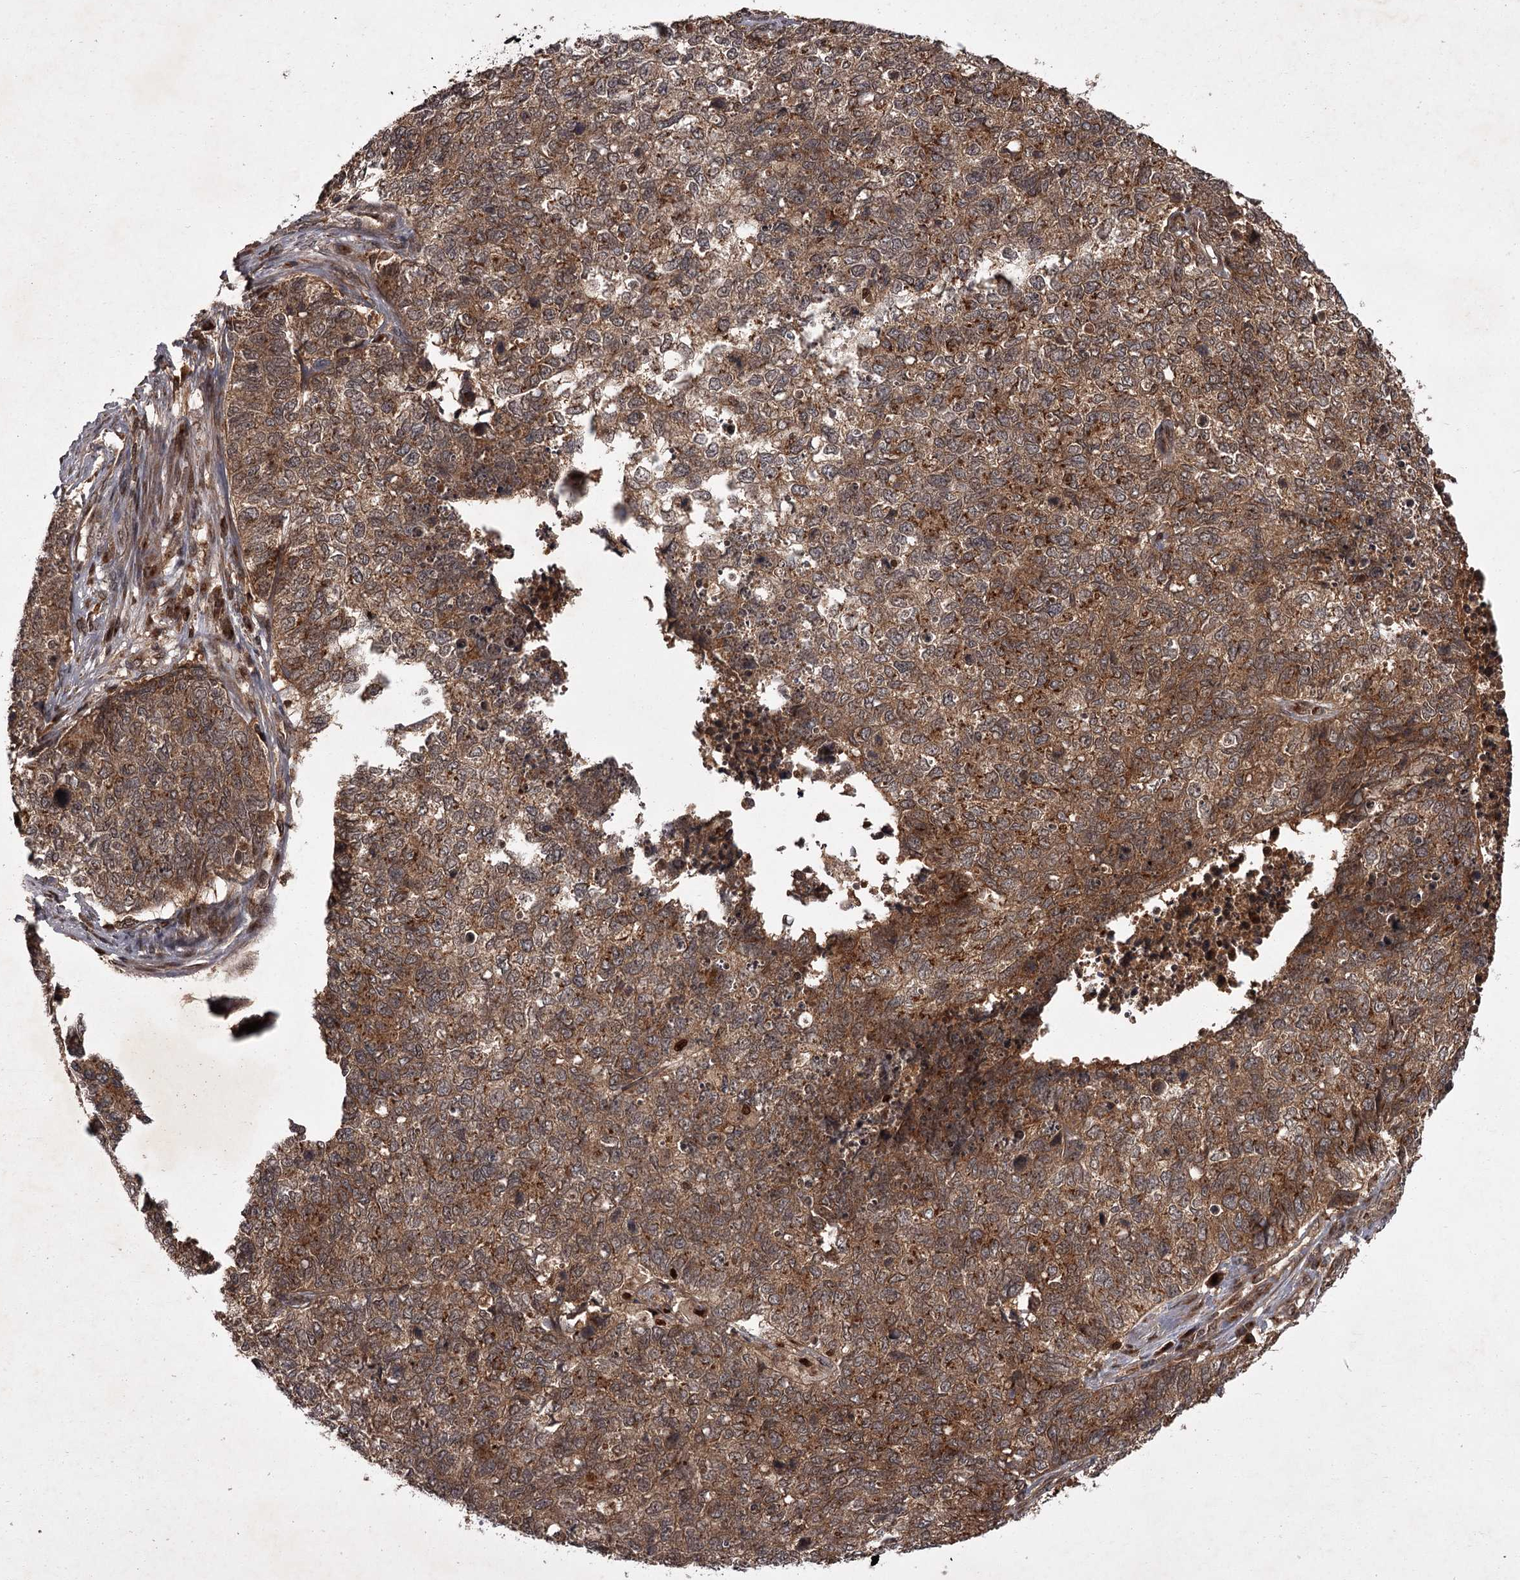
{"staining": {"intensity": "strong", "quantity": ">75%", "location": "cytoplasmic/membranous"}, "tissue": "cervical cancer", "cell_type": "Tumor cells", "image_type": "cancer", "snomed": [{"axis": "morphology", "description": "Squamous cell carcinoma, NOS"}, {"axis": "topography", "description": "Cervix"}], "caption": "An IHC micrograph of tumor tissue is shown. Protein staining in brown shows strong cytoplasmic/membranous positivity in squamous cell carcinoma (cervical) within tumor cells.", "gene": "TBC1D23", "patient": {"sex": "female", "age": 63}}